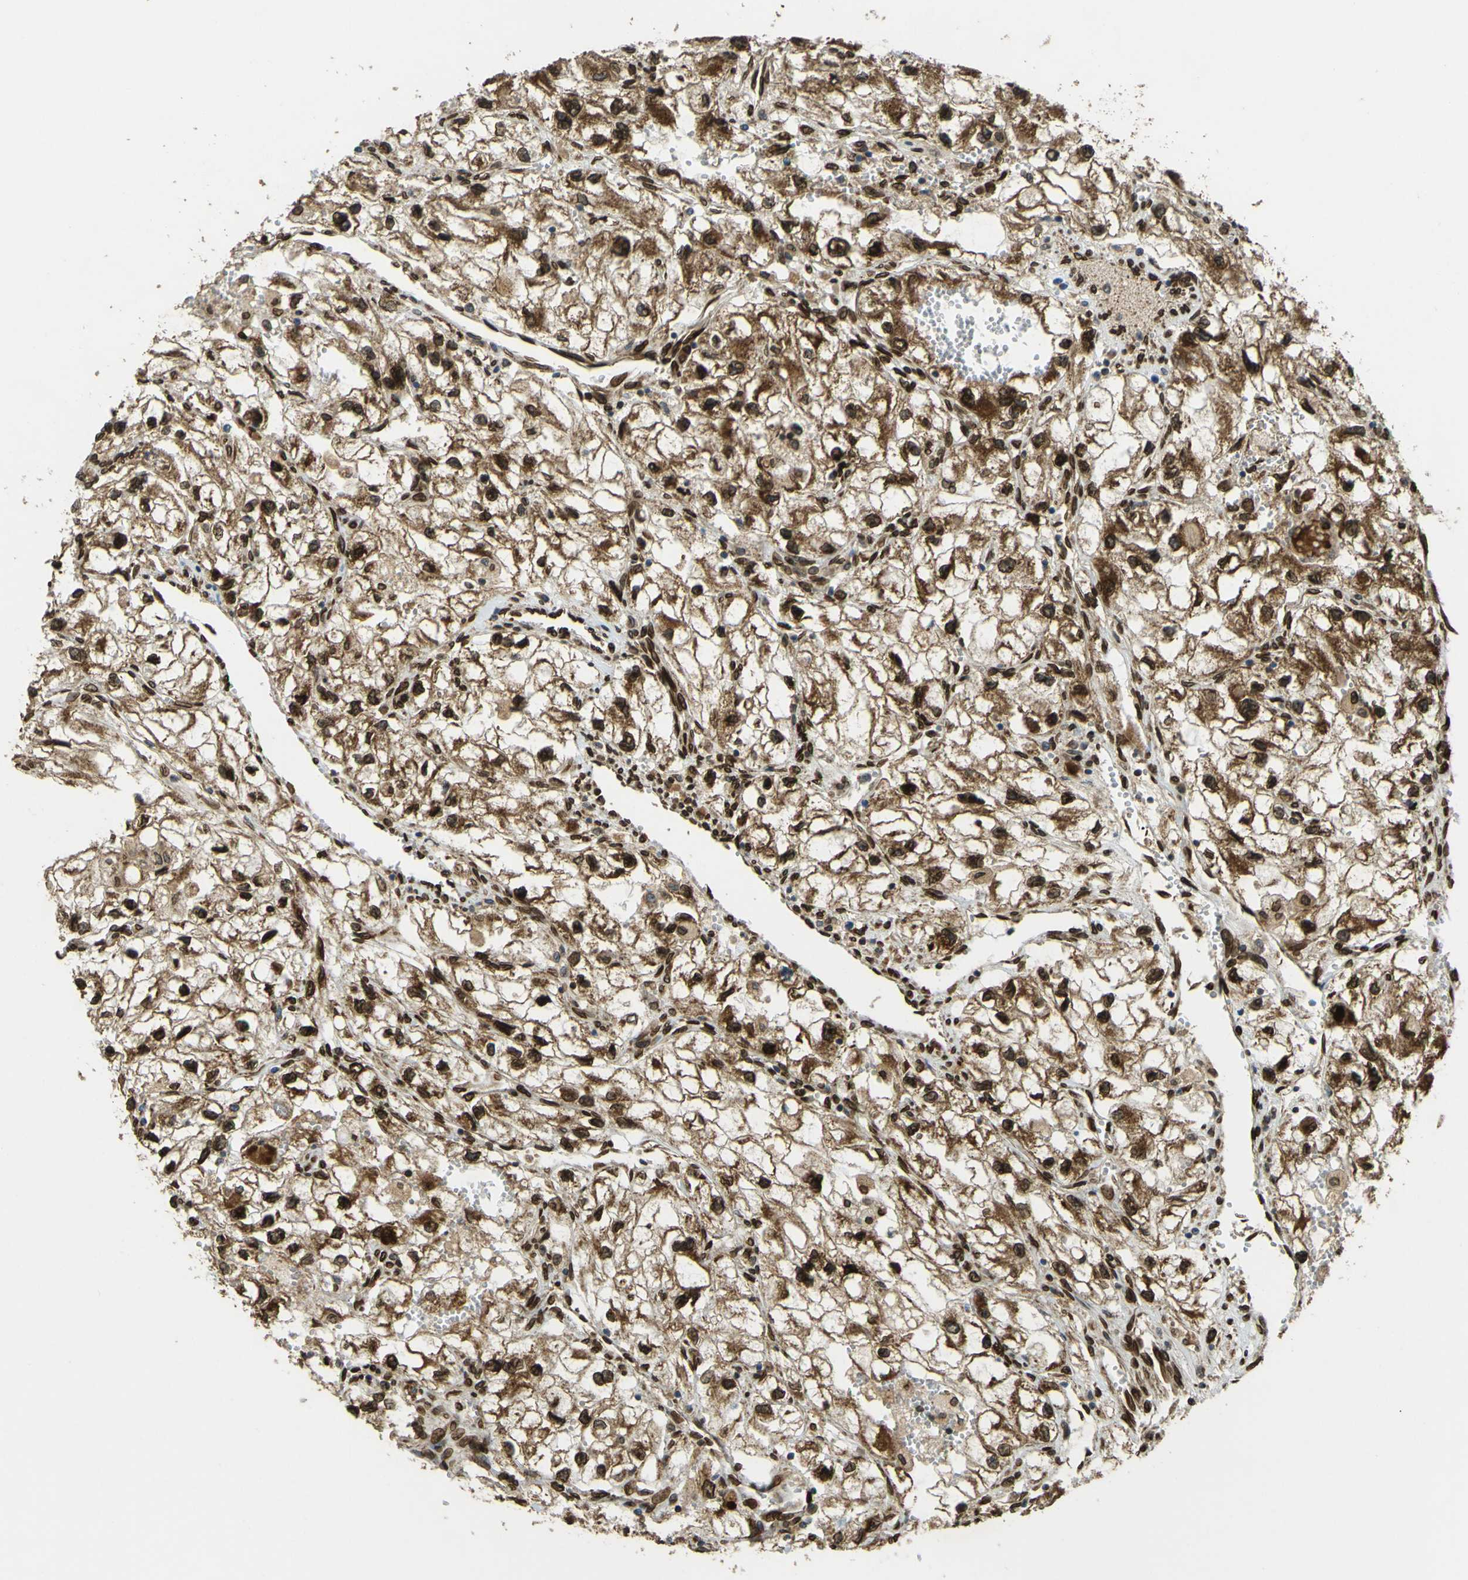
{"staining": {"intensity": "strong", "quantity": ">75%", "location": "cytoplasmic/membranous,nuclear"}, "tissue": "renal cancer", "cell_type": "Tumor cells", "image_type": "cancer", "snomed": [{"axis": "morphology", "description": "Adenocarcinoma, NOS"}, {"axis": "topography", "description": "Kidney"}], "caption": "Renal cancer (adenocarcinoma) was stained to show a protein in brown. There is high levels of strong cytoplasmic/membranous and nuclear positivity in about >75% of tumor cells.", "gene": "GALNT1", "patient": {"sex": "female", "age": 70}}